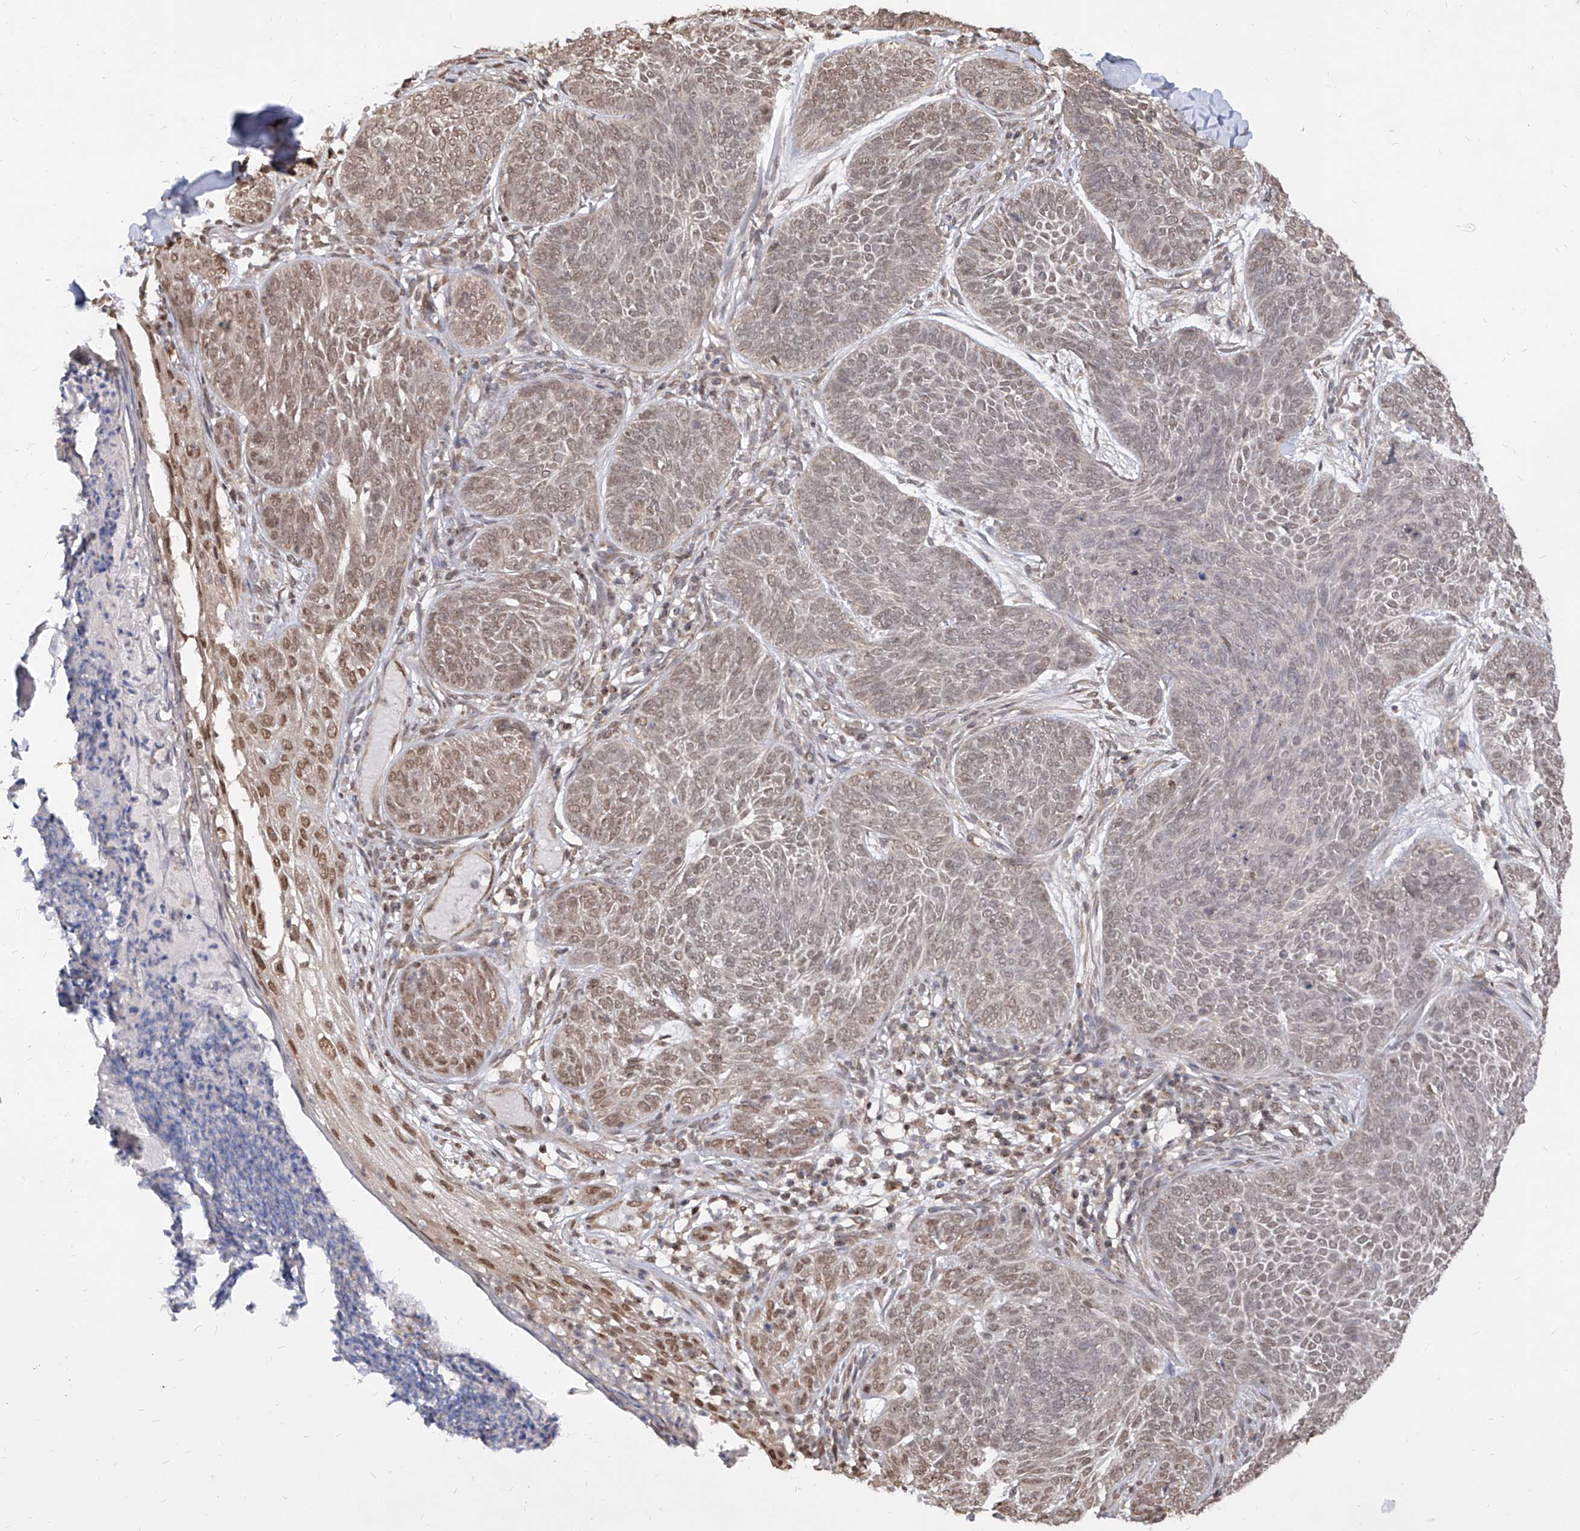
{"staining": {"intensity": "weak", "quantity": ">75%", "location": "cytoplasmic/membranous,nuclear"}, "tissue": "skin cancer", "cell_type": "Tumor cells", "image_type": "cancer", "snomed": [{"axis": "morphology", "description": "Basal cell carcinoma"}, {"axis": "topography", "description": "Skin"}], "caption": "Approximately >75% of tumor cells in human skin basal cell carcinoma show weak cytoplasmic/membranous and nuclear protein positivity as visualized by brown immunohistochemical staining.", "gene": "C8orf82", "patient": {"sex": "male", "age": 85}}